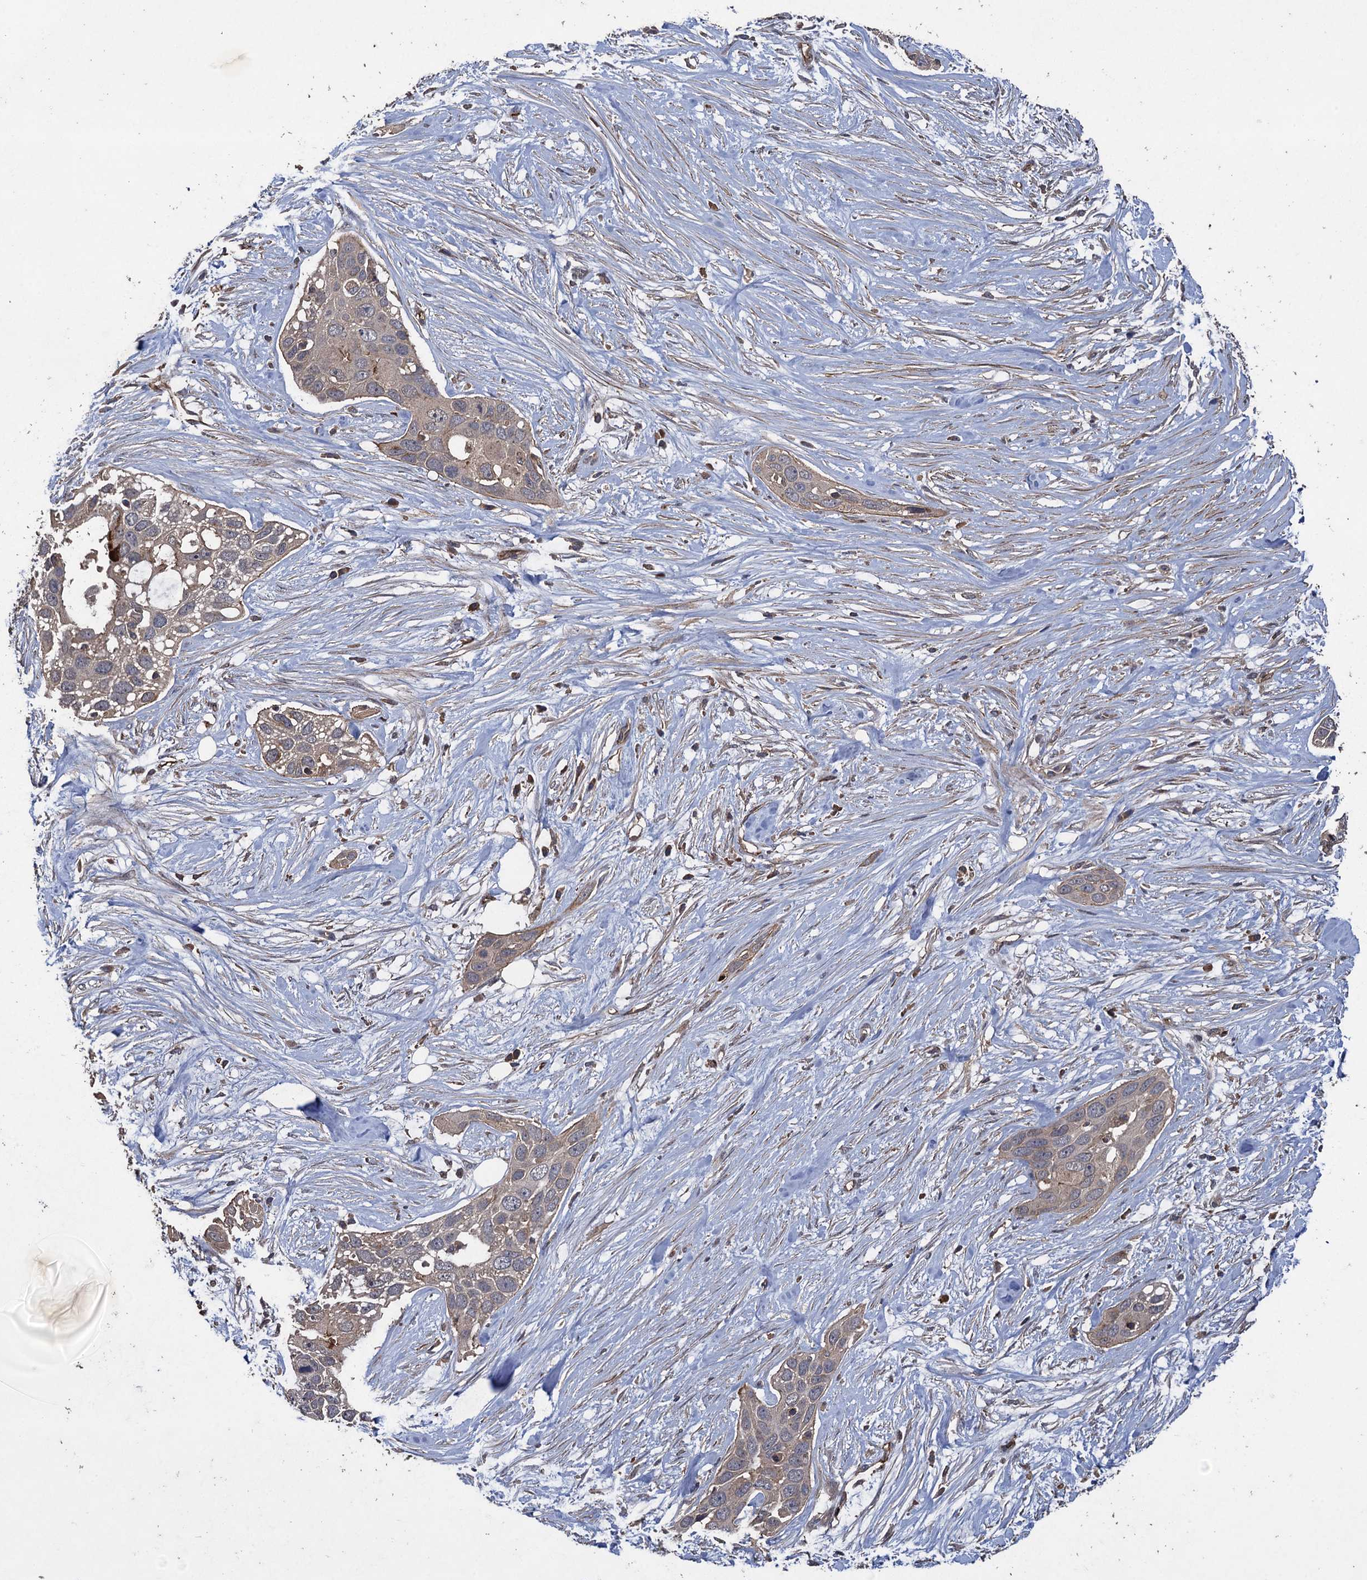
{"staining": {"intensity": "negative", "quantity": "none", "location": "none"}, "tissue": "pancreatic cancer", "cell_type": "Tumor cells", "image_type": "cancer", "snomed": [{"axis": "morphology", "description": "Adenocarcinoma, NOS"}, {"axis": "topography", "description": "Pancreas"}], "caption": "An immunohistochemistry photomicrograph of pancreatic cancer is shown. There is no staining in tumor cells of pancreatic cancer.", "gene": "TXNDC11", "patient": {"sex": "female", "age": 60}}